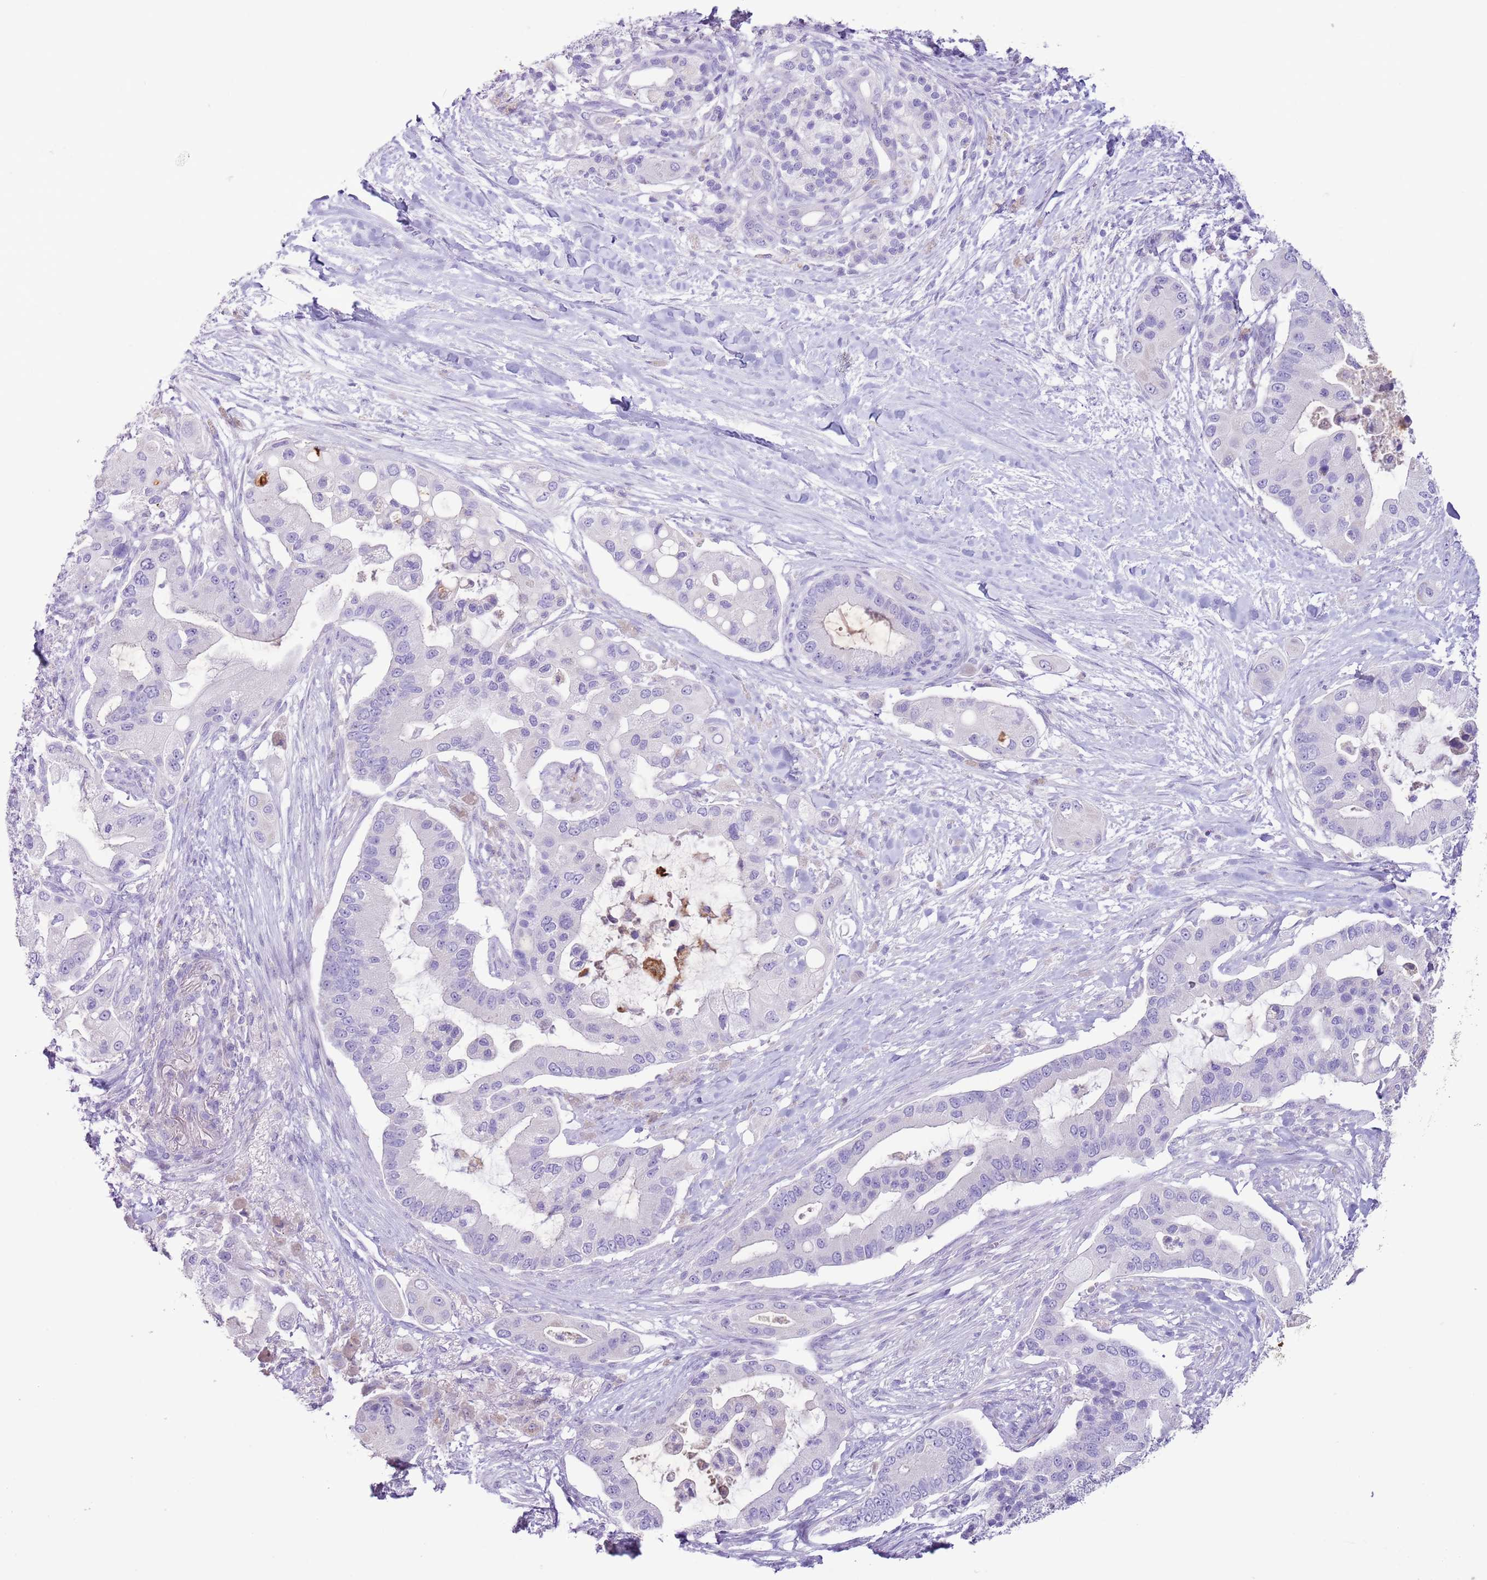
{"staining": {"intensity": "negative", "quantity": "none", "location": "none"}, "tissue": "pancreatic cancer", "cell_type": "Tumor cells", "image_type": "cancer", "snomed": [{"axis": "morphology", "description": "Adenocarcinoma, NOS"}, {"axis": "topography", "description": "Pancreas"}], "caption": "High magnification brightfield microscopy of pancreatic cancer stained with DAB (3,3'-diaminobenzidine) (brown) and counterstained with hematoxylin (blue): tumor cells show no significant expression.", "gene": "ZNF697", "patient": {"sex": "male", "age": 57}}